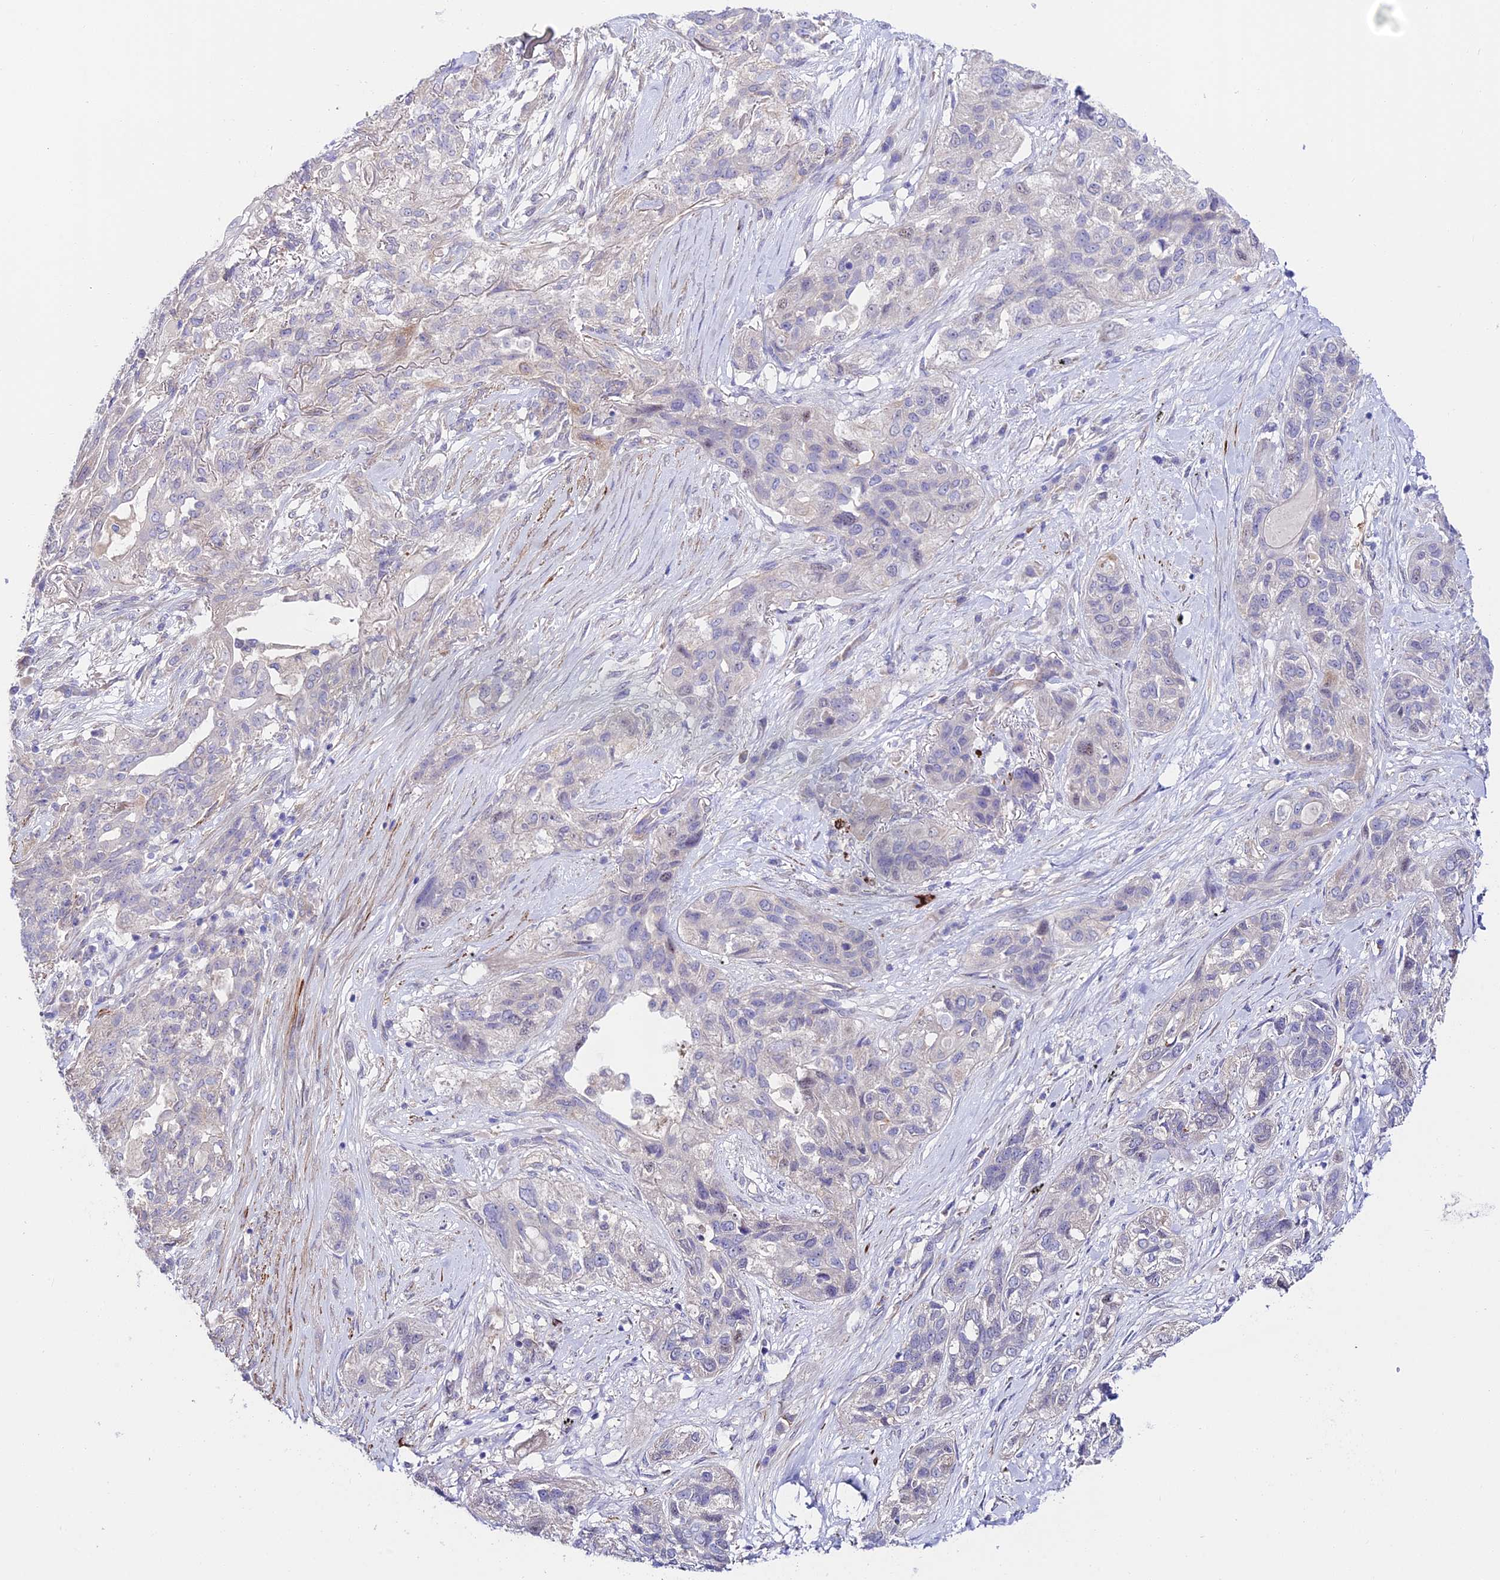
{"staining": {"intensity": "negative", "quantity": "none", "location": "none"}, "tissue": "lung cancer", "cell_type": "Tumor cells", "image_type": "cancer", "snomed": [{"axis": "morphology", "description": "Squamous cell carcinoma, NOS"}, {"axis": "topography", "description": "Lung"}], "caption": "This is an immunohistochemistry histopathology image of human lung cancer. There is no positivity in tumor cells.", "gene": "ANKRD50", "patient": {"sex": "female", "age": 70}}